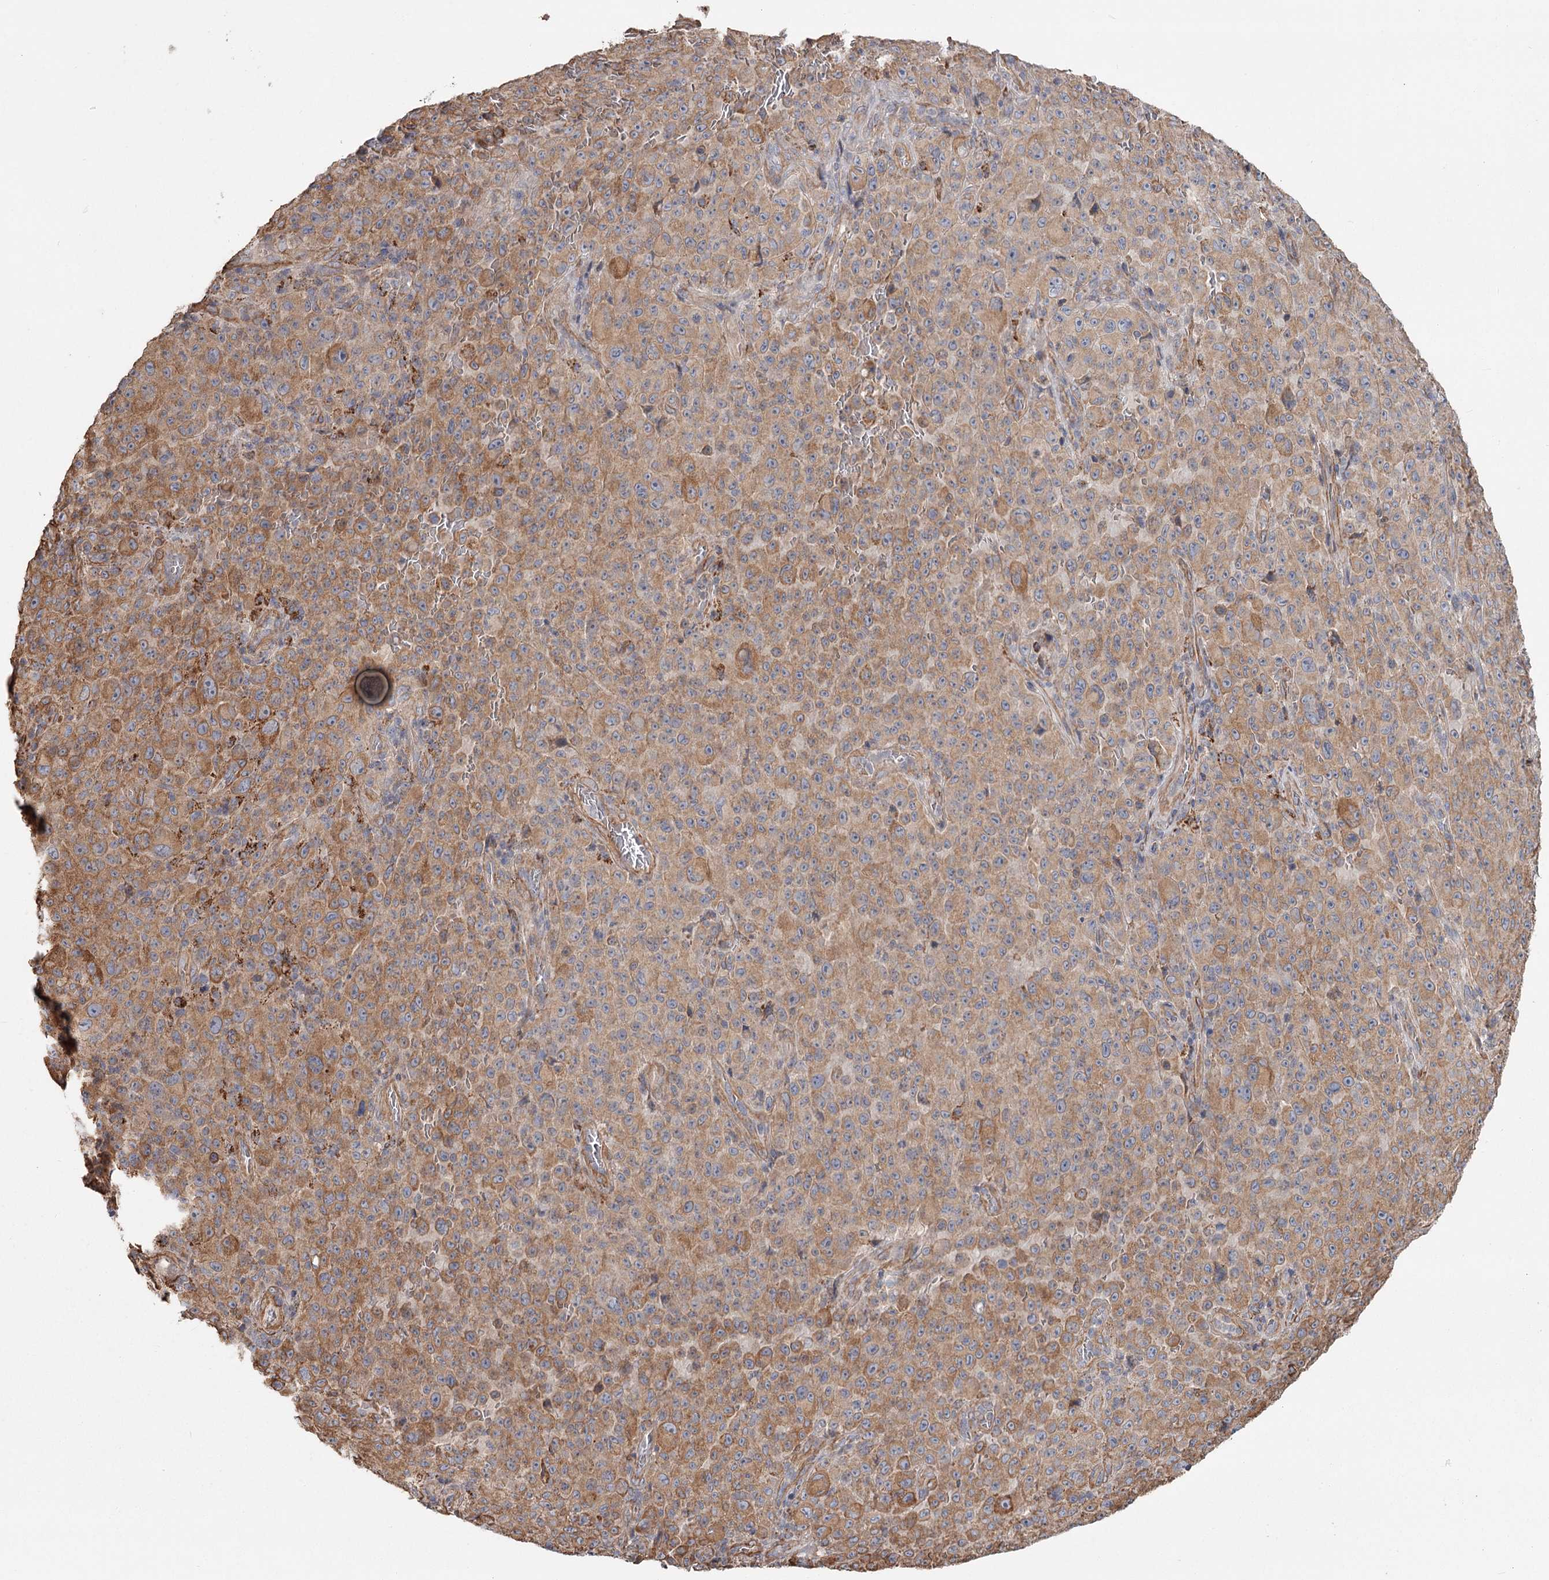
{"staining": {"intensity": "moderate", "quantity": ">75%", "location": "cytoplasmic/membranous"}, "tissue": "melanoma", "cell_type": "Tumor cells", "image_type": "cancer", "snomed": [{"axis": "morphology", "description": "Malignant melanoma, NOS"}, {"axis": "topography", "description": "Skin"}], "caption": "Immunohistochemistry (IHC) image of human malignant melanoma stained for a protein (brown), which displays medium levels of moderate cytoplasmic/membranous positivity in approximately >75% of tumor cells.", "gene": "DHRS9", "patient": {"sex": "female", "age": 82}}